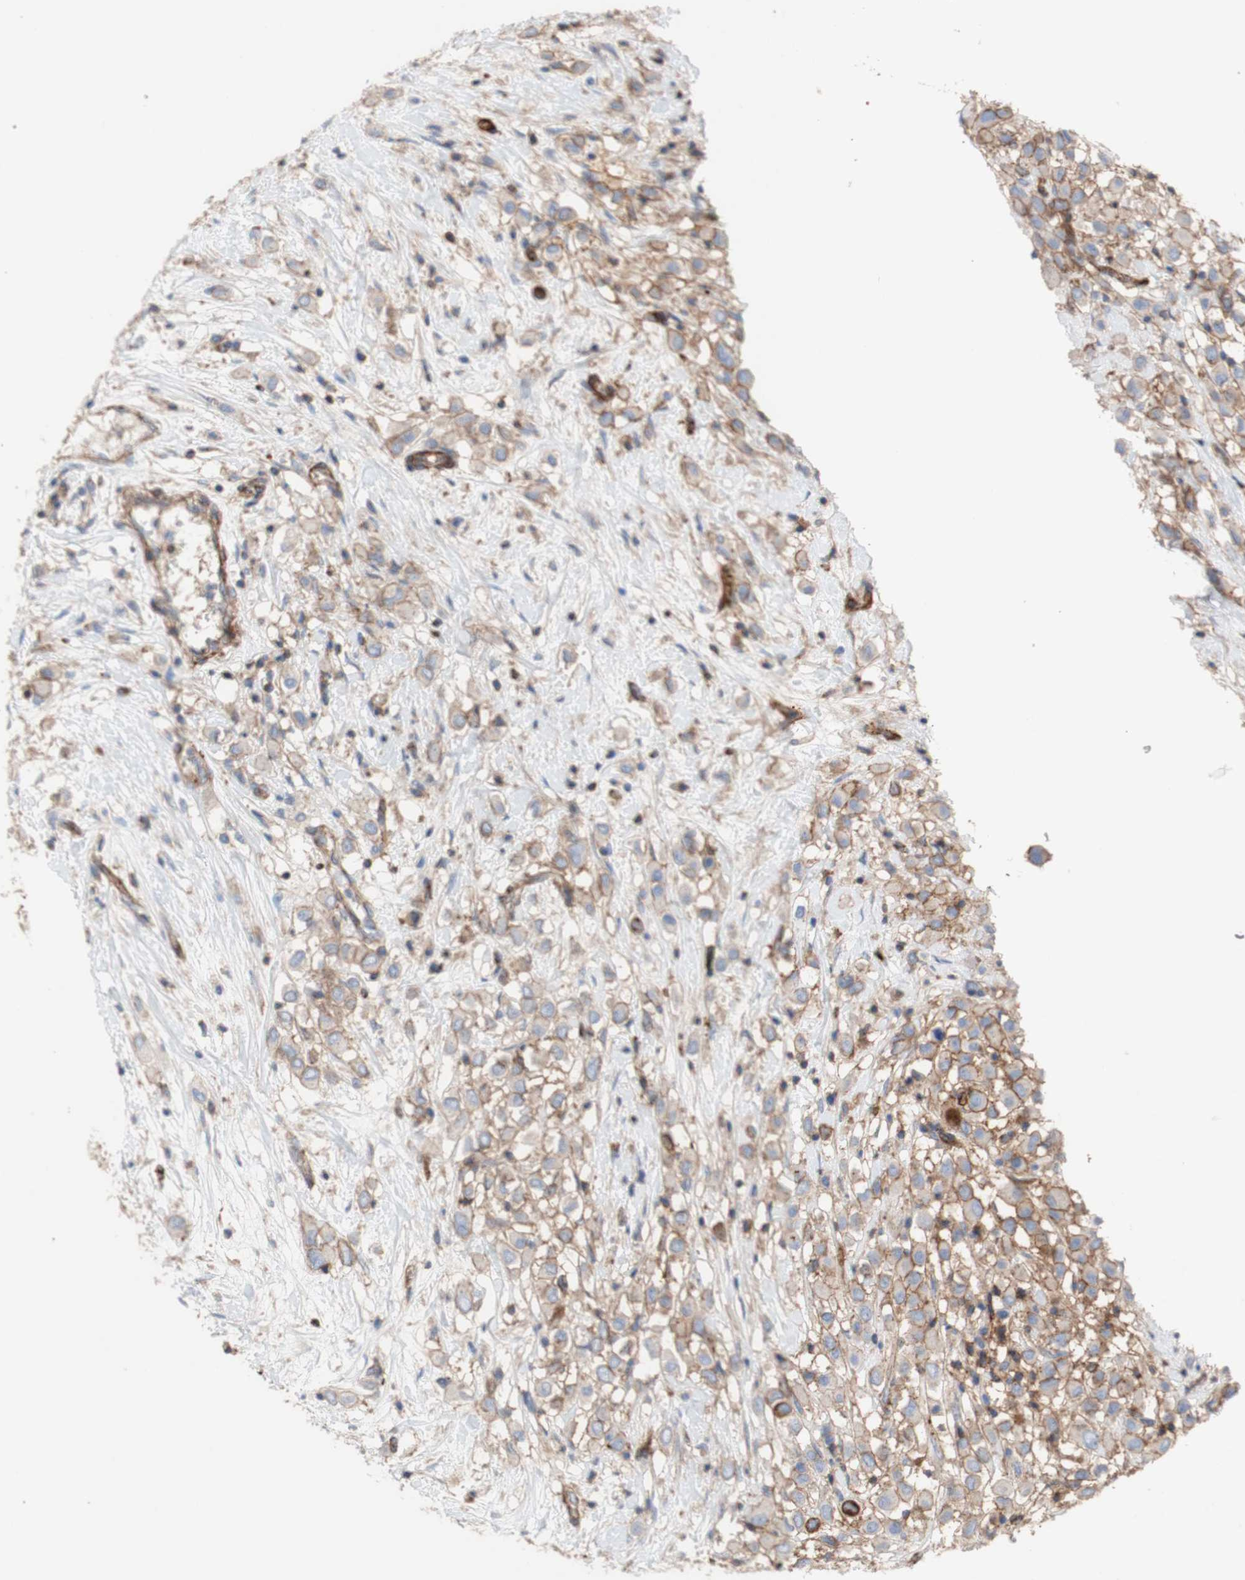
{"staining": {"intensity": "weak", "quantity": ">75%", "location": "cytoplasmic/membranous"}, "tissue": "breast cancer", "cell_type": "Tumor cells", "image_type": "cancer", "snomed": [{"axis": "morphology", "description": "Duct carcinoma"}, {"axis": "topography", "description": "Breast"}], "caption": "High-magnification brightfield microscopy of invasive ductal carcinoma (breast) stained with DAB (brown) and counterstained with hematoxylin (blue). tumor cells exhibit weak cytoplasmic/membranous staining is present in approximately>75% of cells.", "gene": "ATP2A3", "patient": {"sex": "female", "age": 61}}